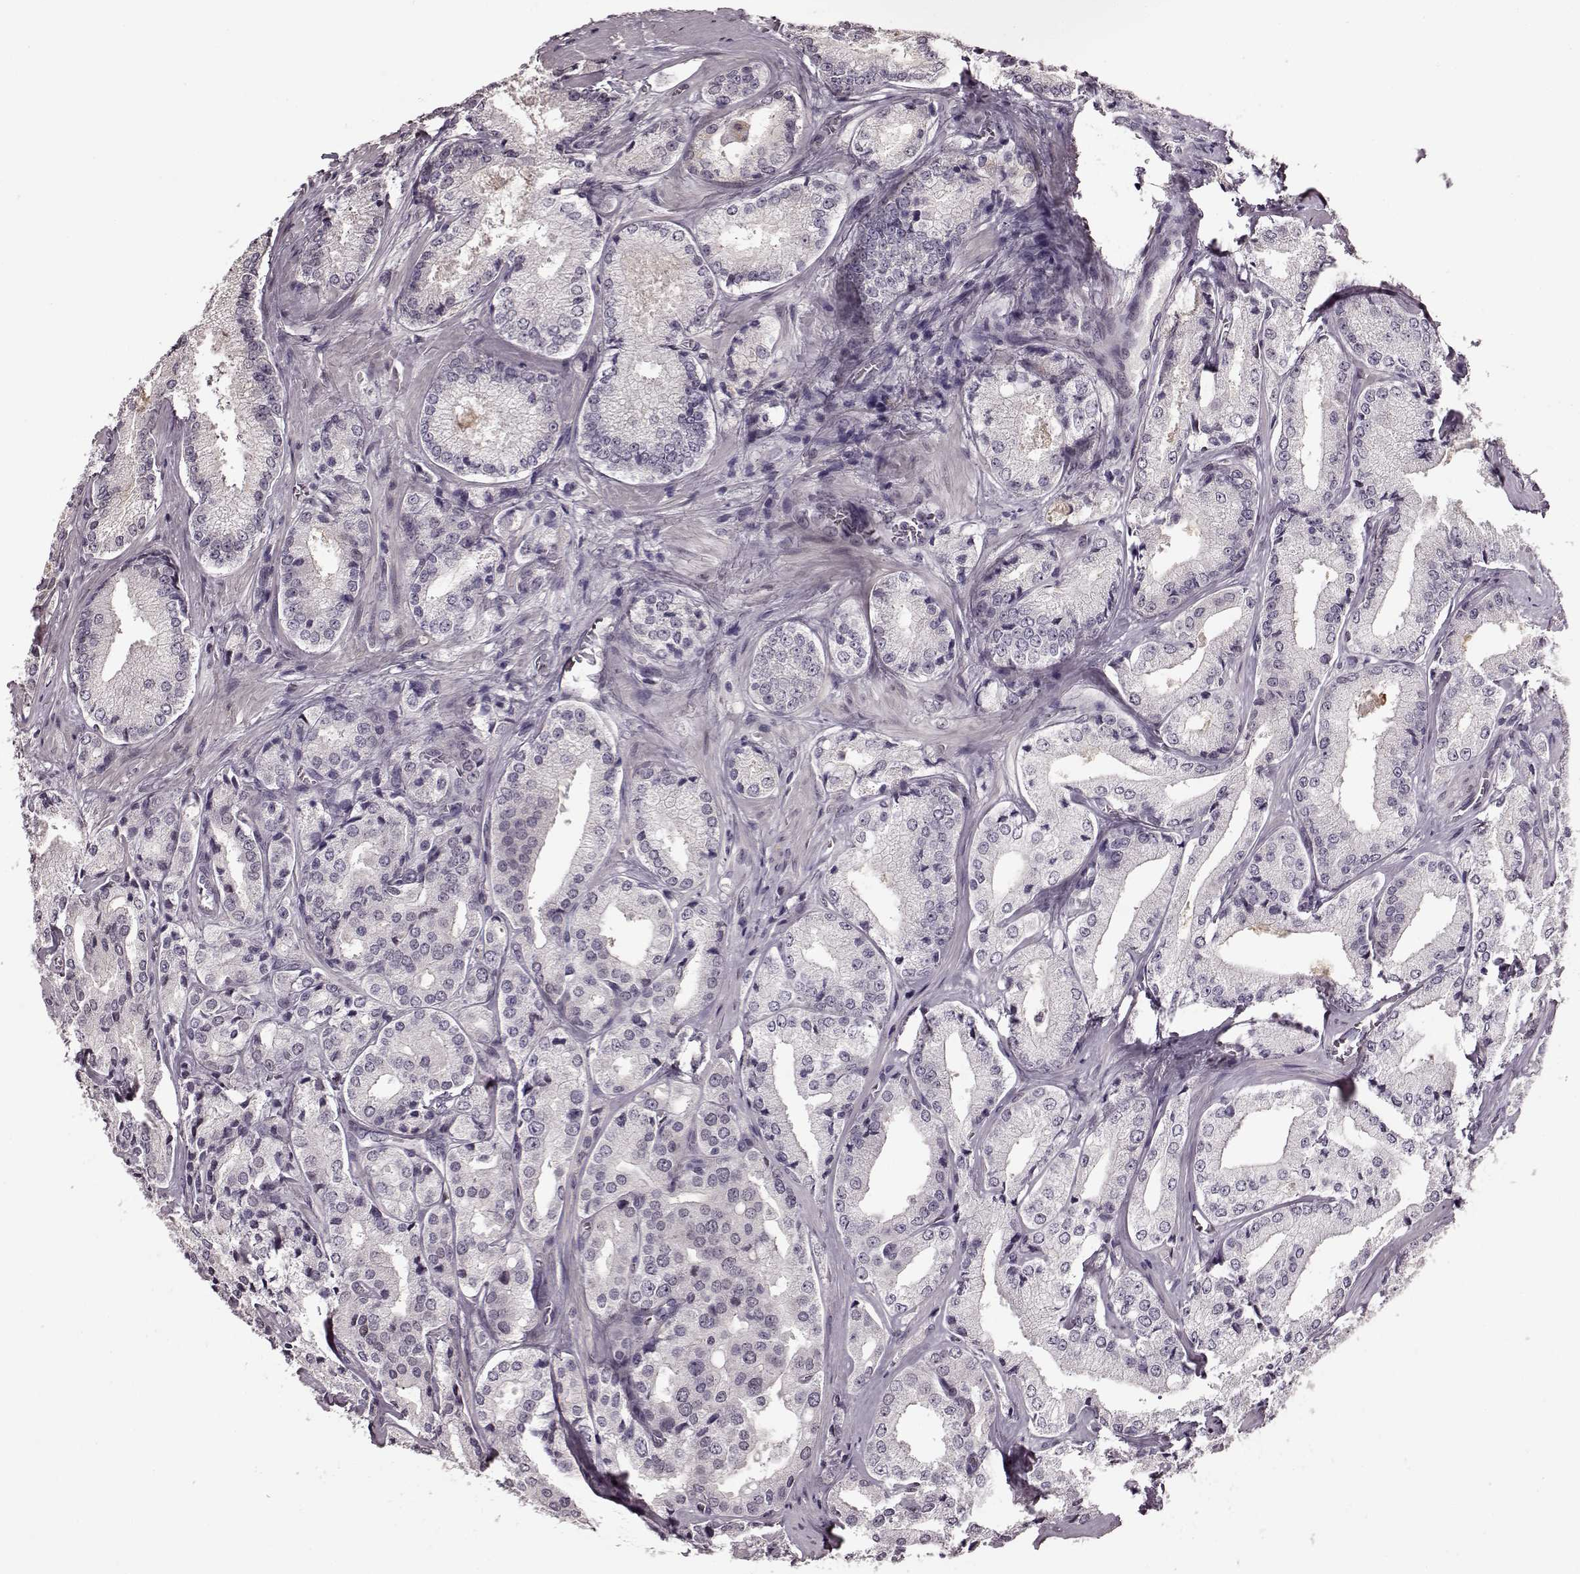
{"staining": {"intensity": "negative", "quantity": "none", "location": "none"}, "tissue": "prostate cancer", "cell_type": "Tumor cells", "image_type": "cancer", "snomed": [{"axis": "morphology", "description": "Adenocarcinoma, Low grade"}, {"axis": "topography", "description": "Prostate"}], "caption": "Immunohistochemical staining of human prostate cancer (adenocarcinoma (low-grade)) shows no significant staining in tumor cells.", "gene": "STX1B", "patient": {"sex": "male", "age": 56}}